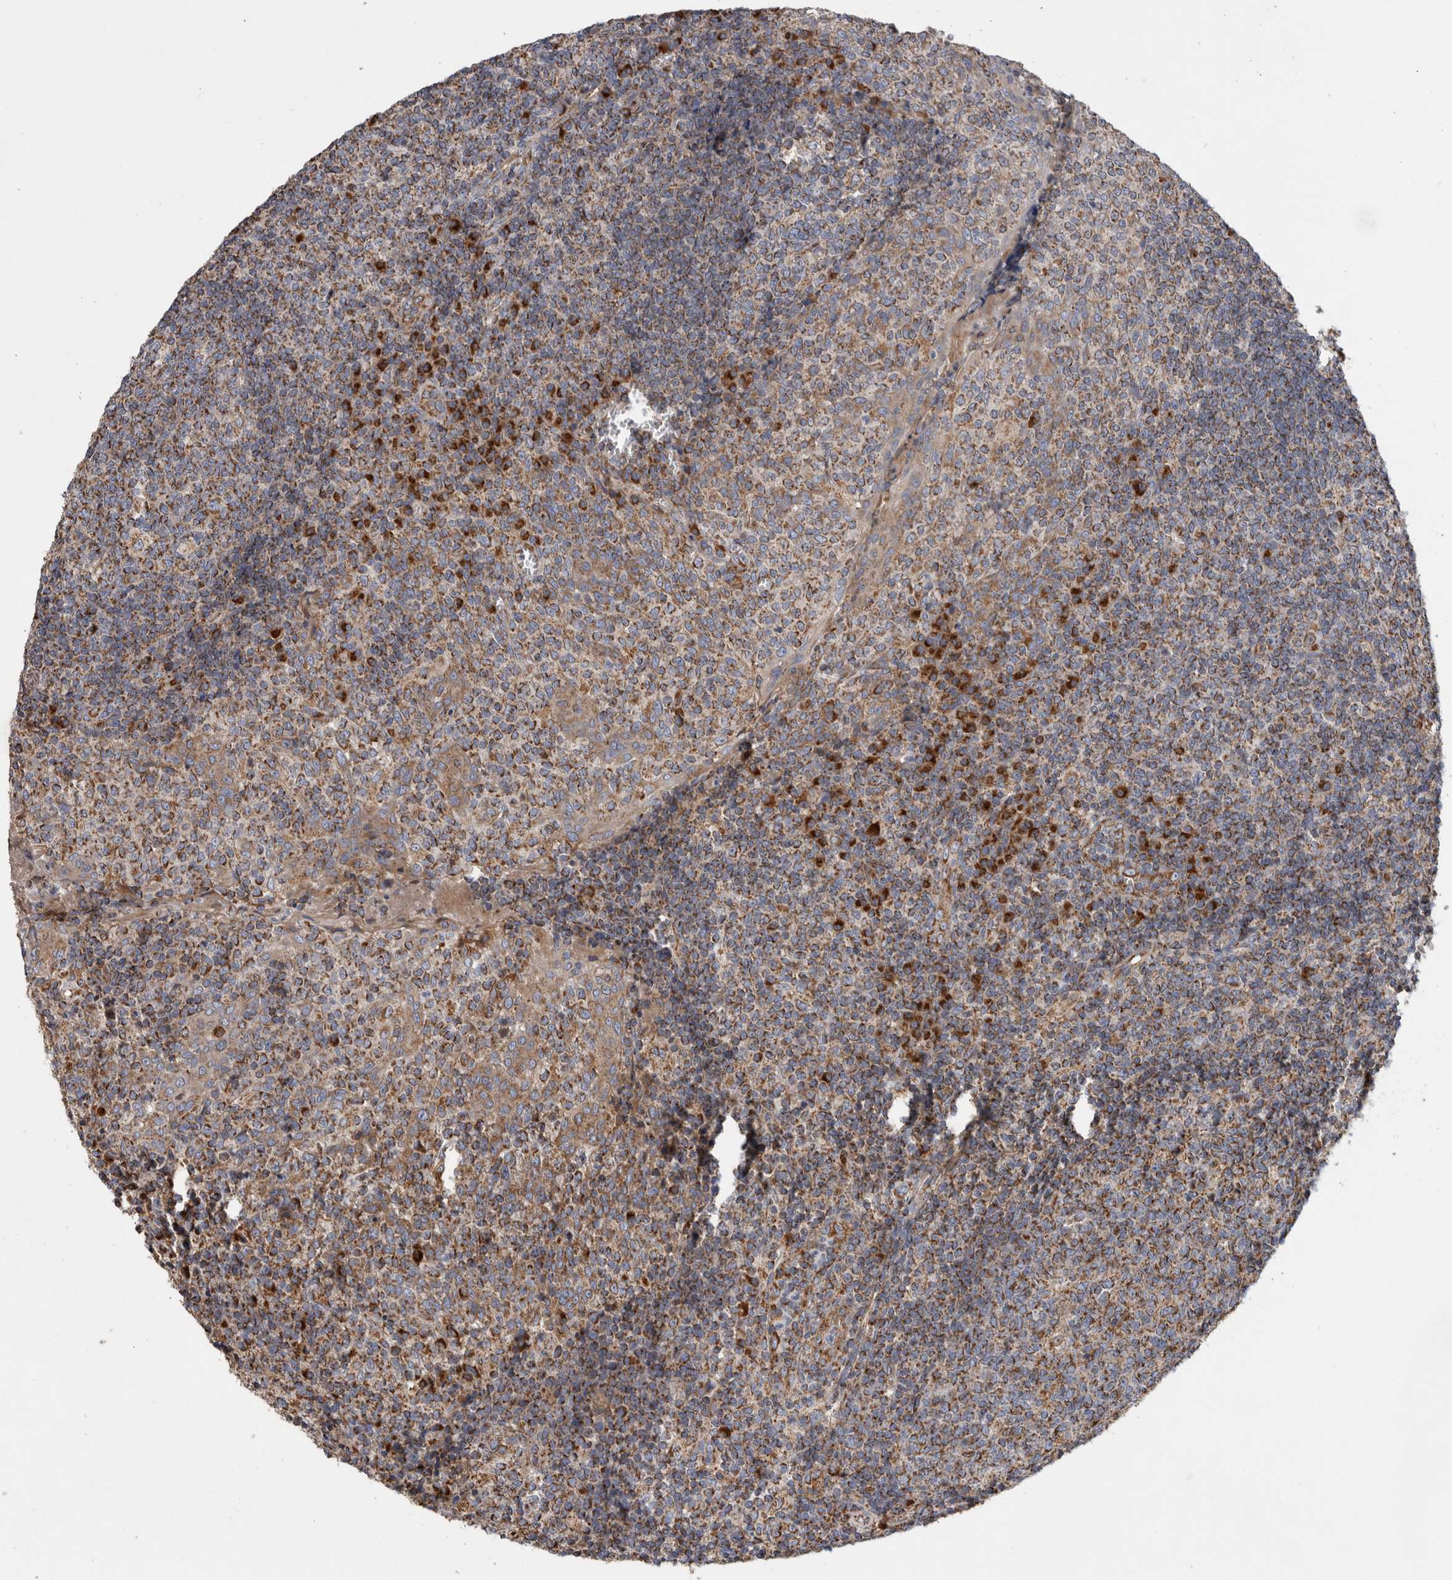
{"staining": {"intensity": "moderate", "quantity": ">75%", "location": "cytoplasmic/membranous"}, "tissue": "tonsil", "cell_type": "Germinal center cells", "image_type": "normal", "snomed": [{"axis": "morphology", "description": "Normal tissue, NOS"}, {"axis": "topography", "description": "Tonsil"}], "caption": "DAB (3,3'-diaminobenzidine) immunohistochemical staining of benign human tonsil shows moderate cytoplasmic/membranous protein staining in about >75% of germinal center cells. The staining was performed using DAB to visualize the protein expression in brown, while the nuclei were stained in blue with hematoxylin (Magnification: 20x).", "gene": "IARS2", "patient": {"sex": "female", "age": 19}}